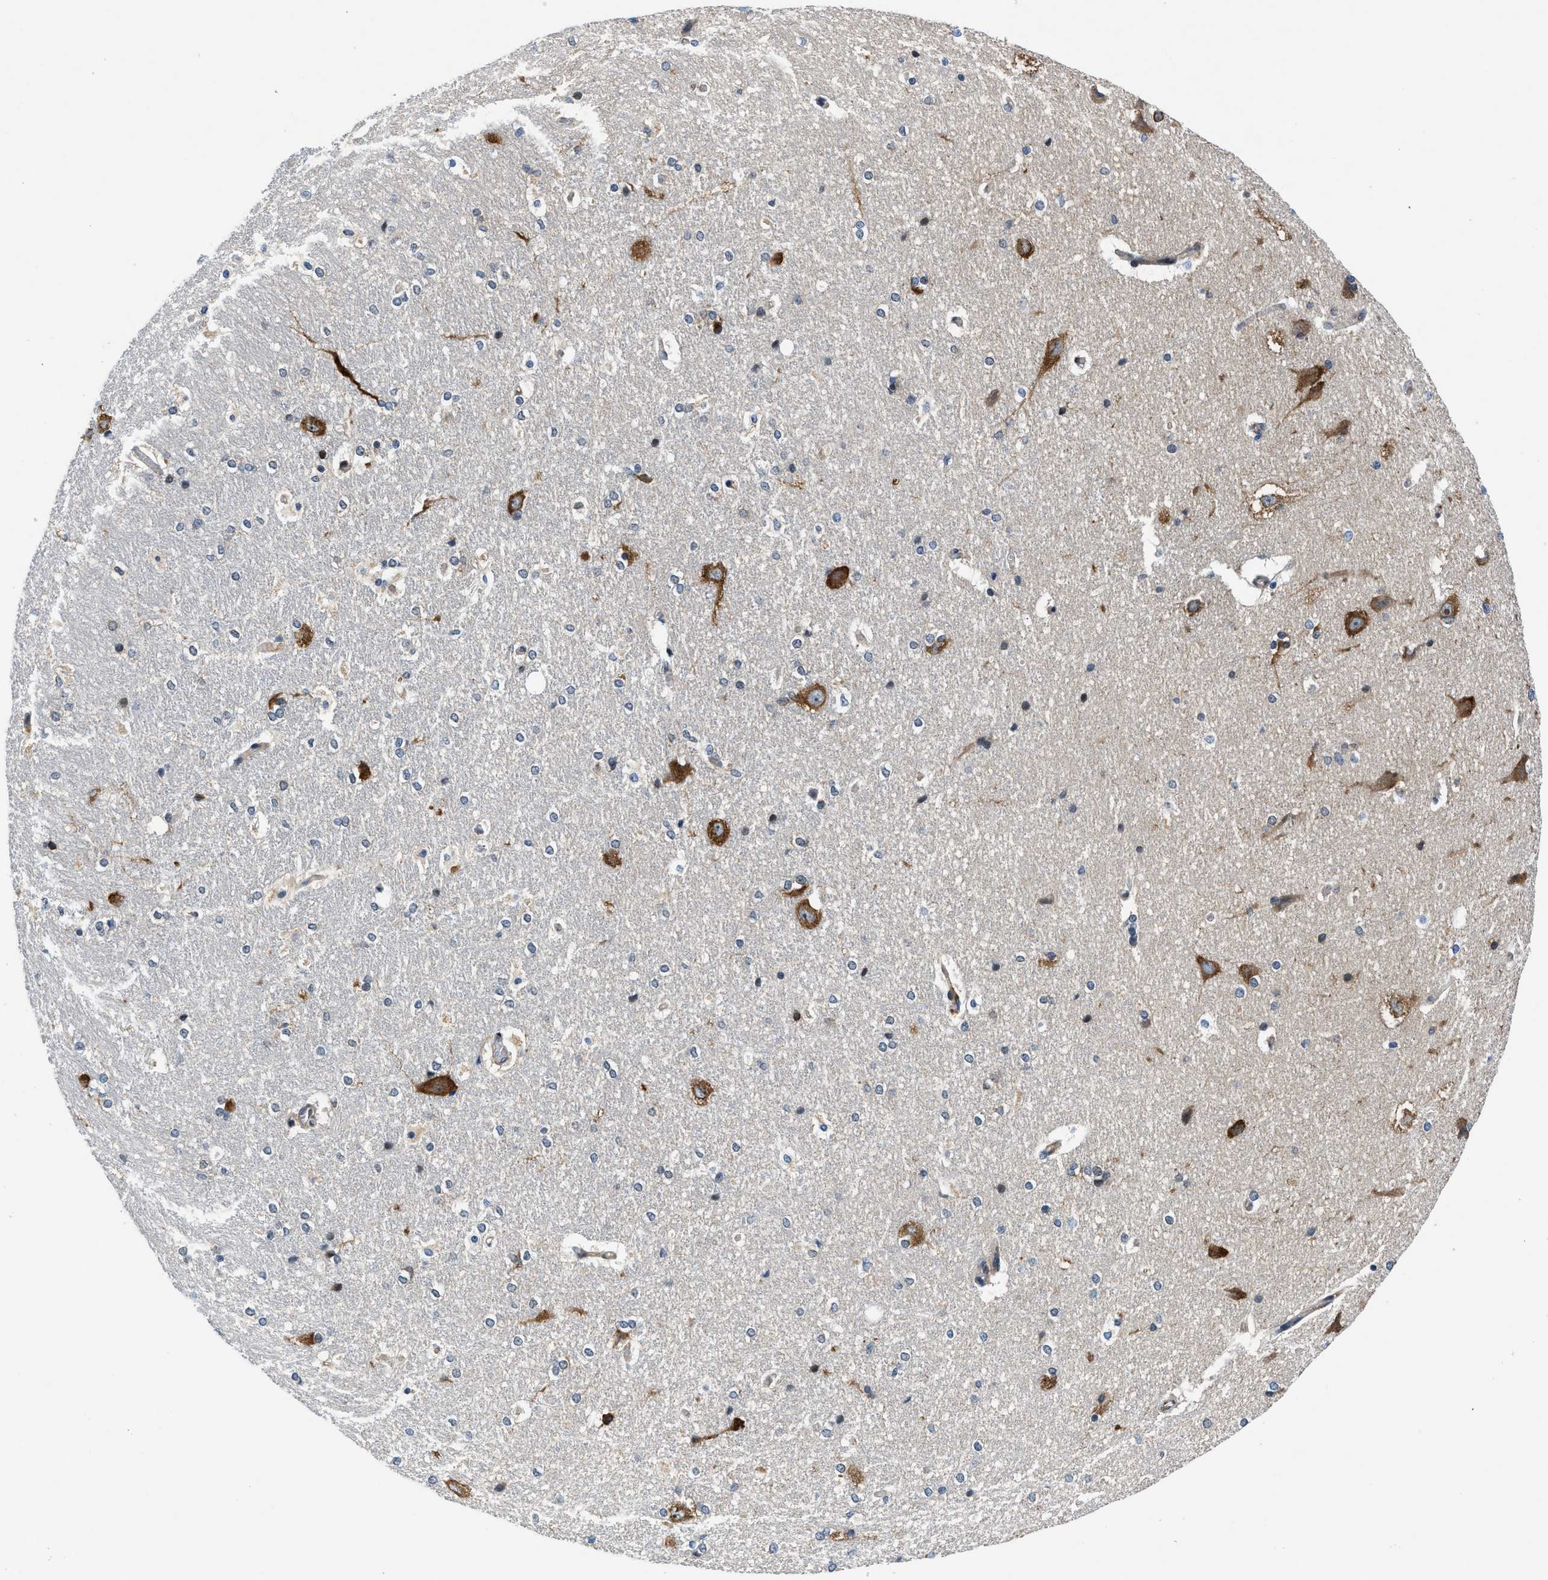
{"staining": {"intensity": "moderate", "quantity": "<25%", "location": "cytoplasmic/membranous"}, "tissue": "hippocampus", "cell_type": "Glial cells", "image_type": "normal", "snomed": [{"axis": "morphology", "description": "Normal tissue, NOS"}, {"axis": "topography", "description": "Hippocampus"}], "caption": "Protein staining of normal hippocampus displays moderate cytoplasmic/membranous expression in about <25% of glial cells. The staining is performed using DAB (3,3'-diaminobenzidine) brown chromogen to label protein expression. The nuclei are counter-stained blue using hematoxylin.", "gene": "PA2G4", "patient": {"sex": "female", "age": 19}}